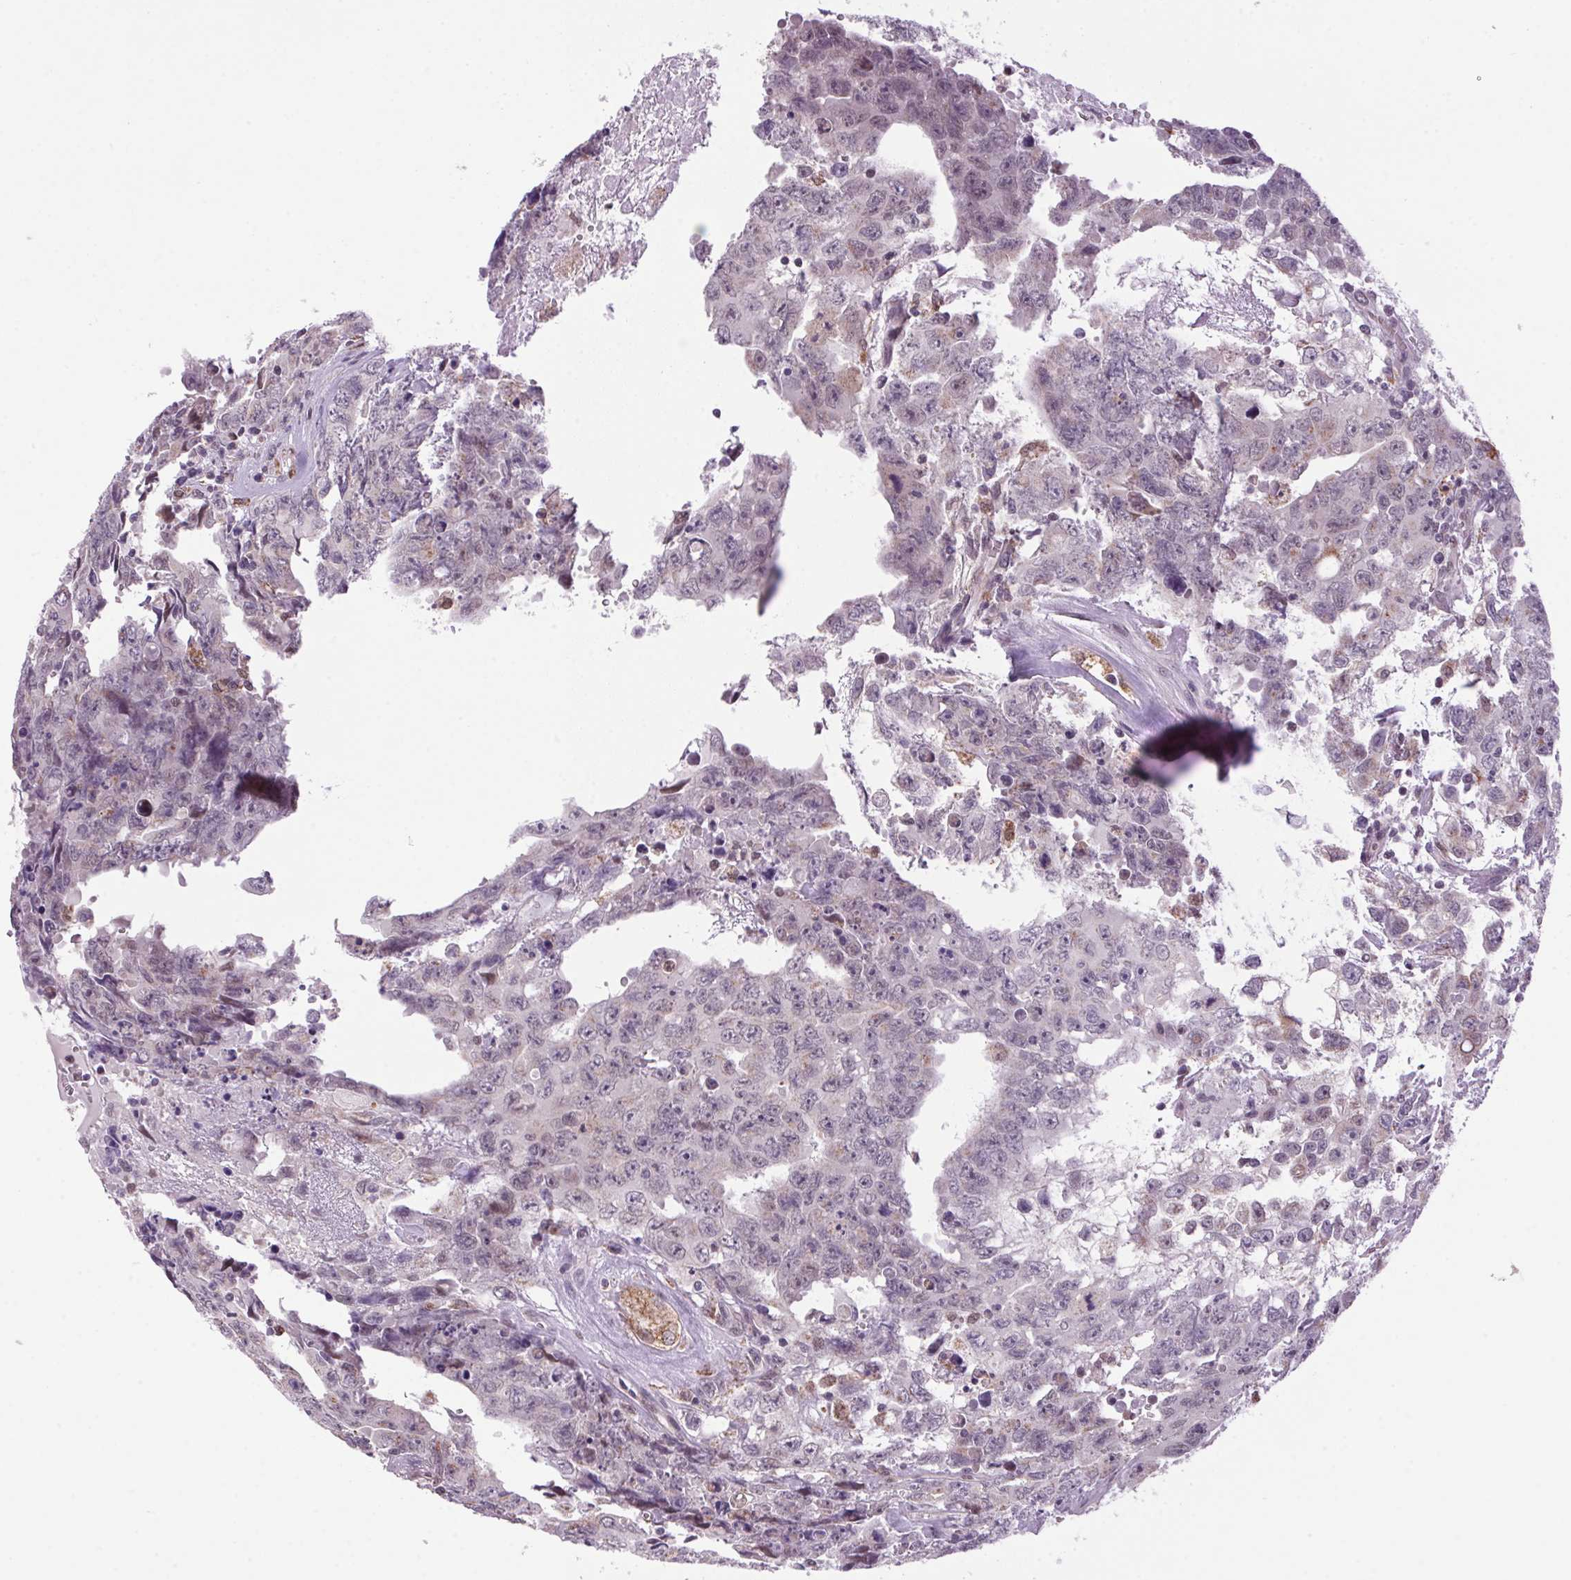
{"staining": {"intensity": "negative", "quantity": "none", "location": "none"}, "tissue": "testis cancer", "cell_type": "Tumor cells", "image_type": "cancer", "snomed": [{"axis": "morphology", "description": "Carcinoma, Embryonal, NOS"}, {"axis": "topography", "description": "Testis"}], "caption": "A high-resolution micrograph shows immunohistochemistry staining of testis embryonal carcinoma, which displays no significant expression in tumor cells.", "gene": "AKR1E2", "patient": {"sex": "male", "age": 24}}